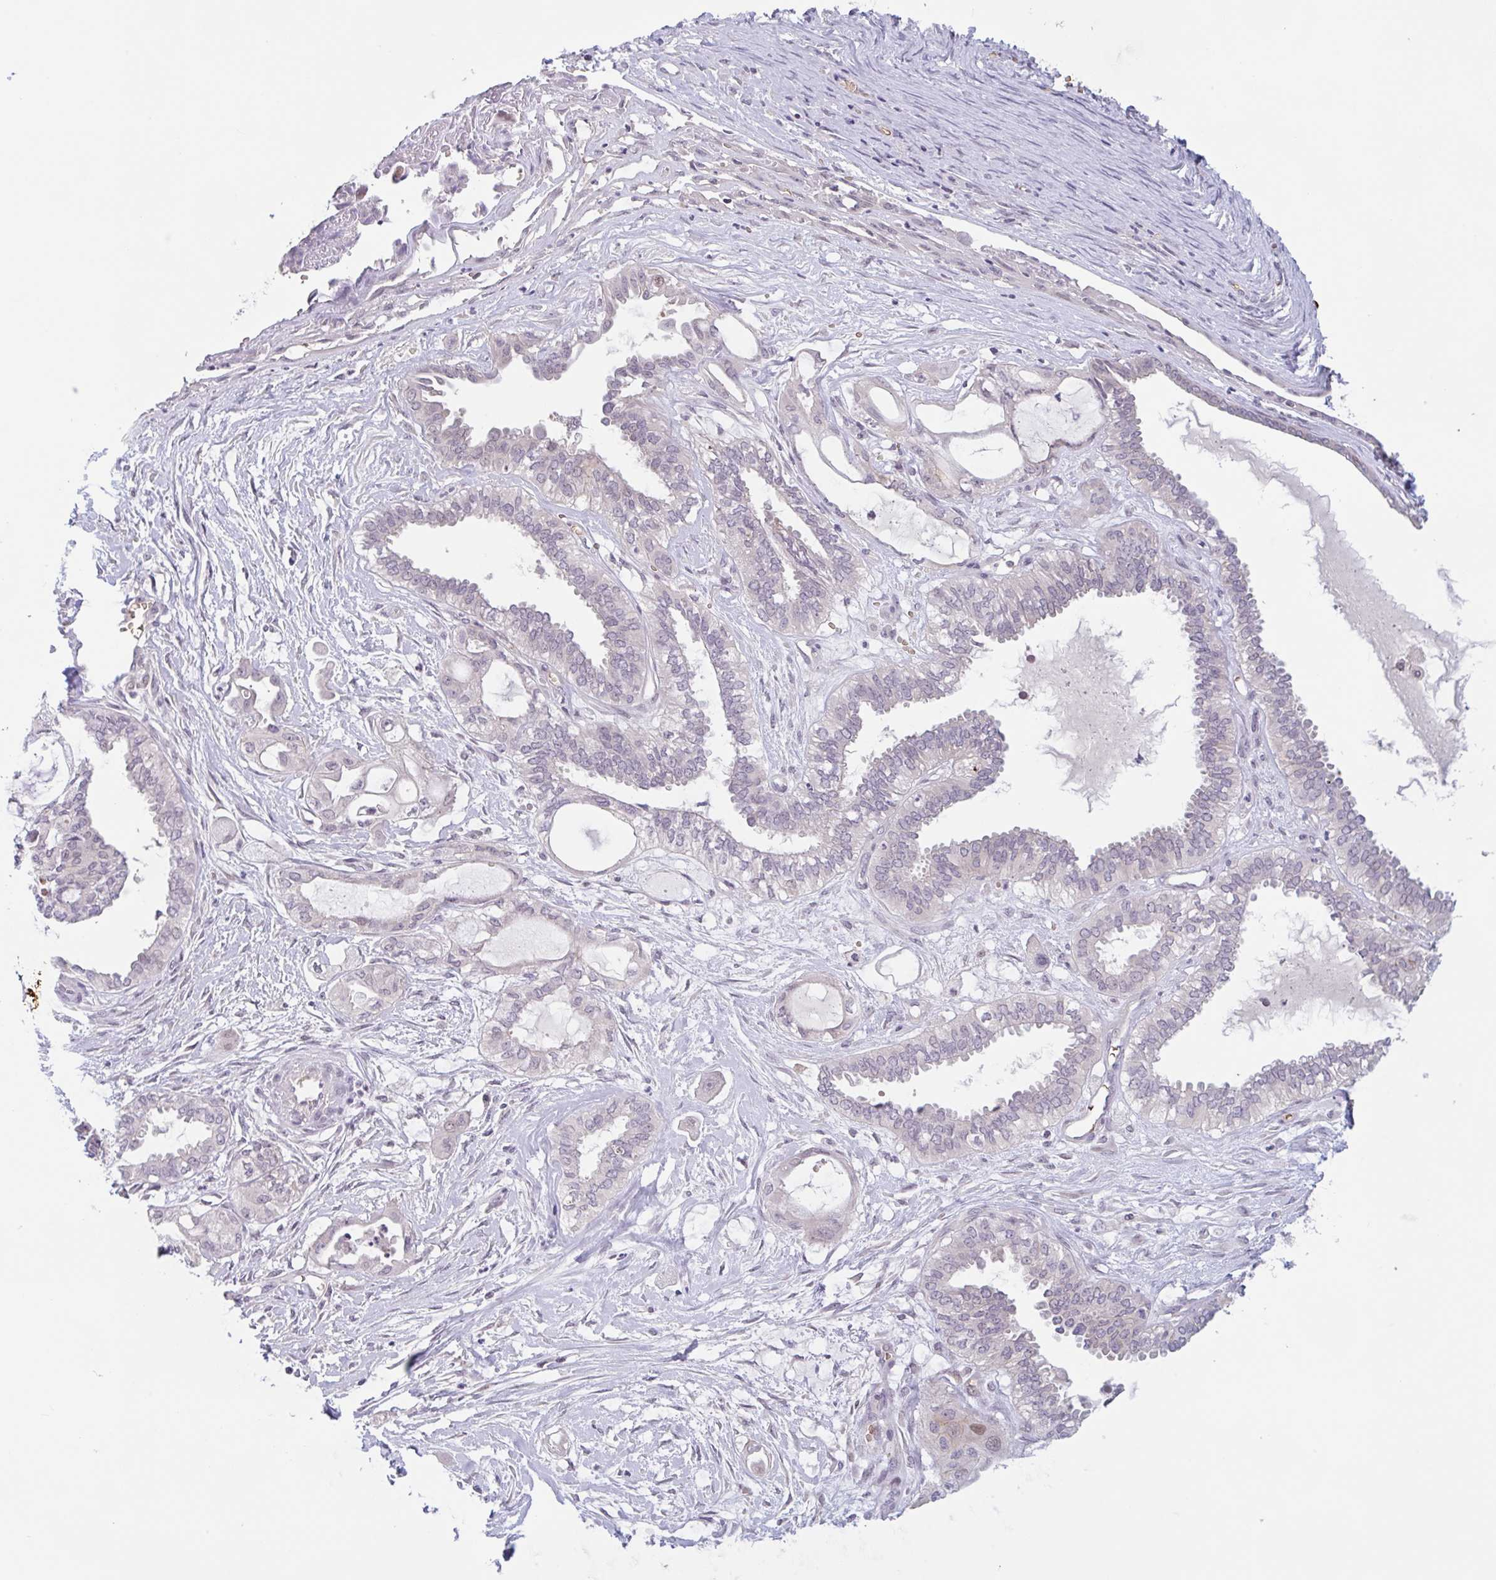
{"staining": {"intensity": "weak", "quantity": "<25%", "location": "cytoplasmic/membranous,nuclear"}, "tissue": "ovarian cancer", "cell_type": "Tumor cells", "image_type": "cancer", "snomed": [{"axis": "morphology", "description": "Carcinoma, NOS"}, {"axis": "morphology", "description": "Carcinoma, endometroid"}, {"axis": "topography", "description": "Ovary"}], "caption": "Immunohistochemistry (IHC) of human endometroid carcinoma (ovarian) reveals no expression in tumor cells.", "gene": "RHAG", "patient": {"sex": "female", "age": 50}}